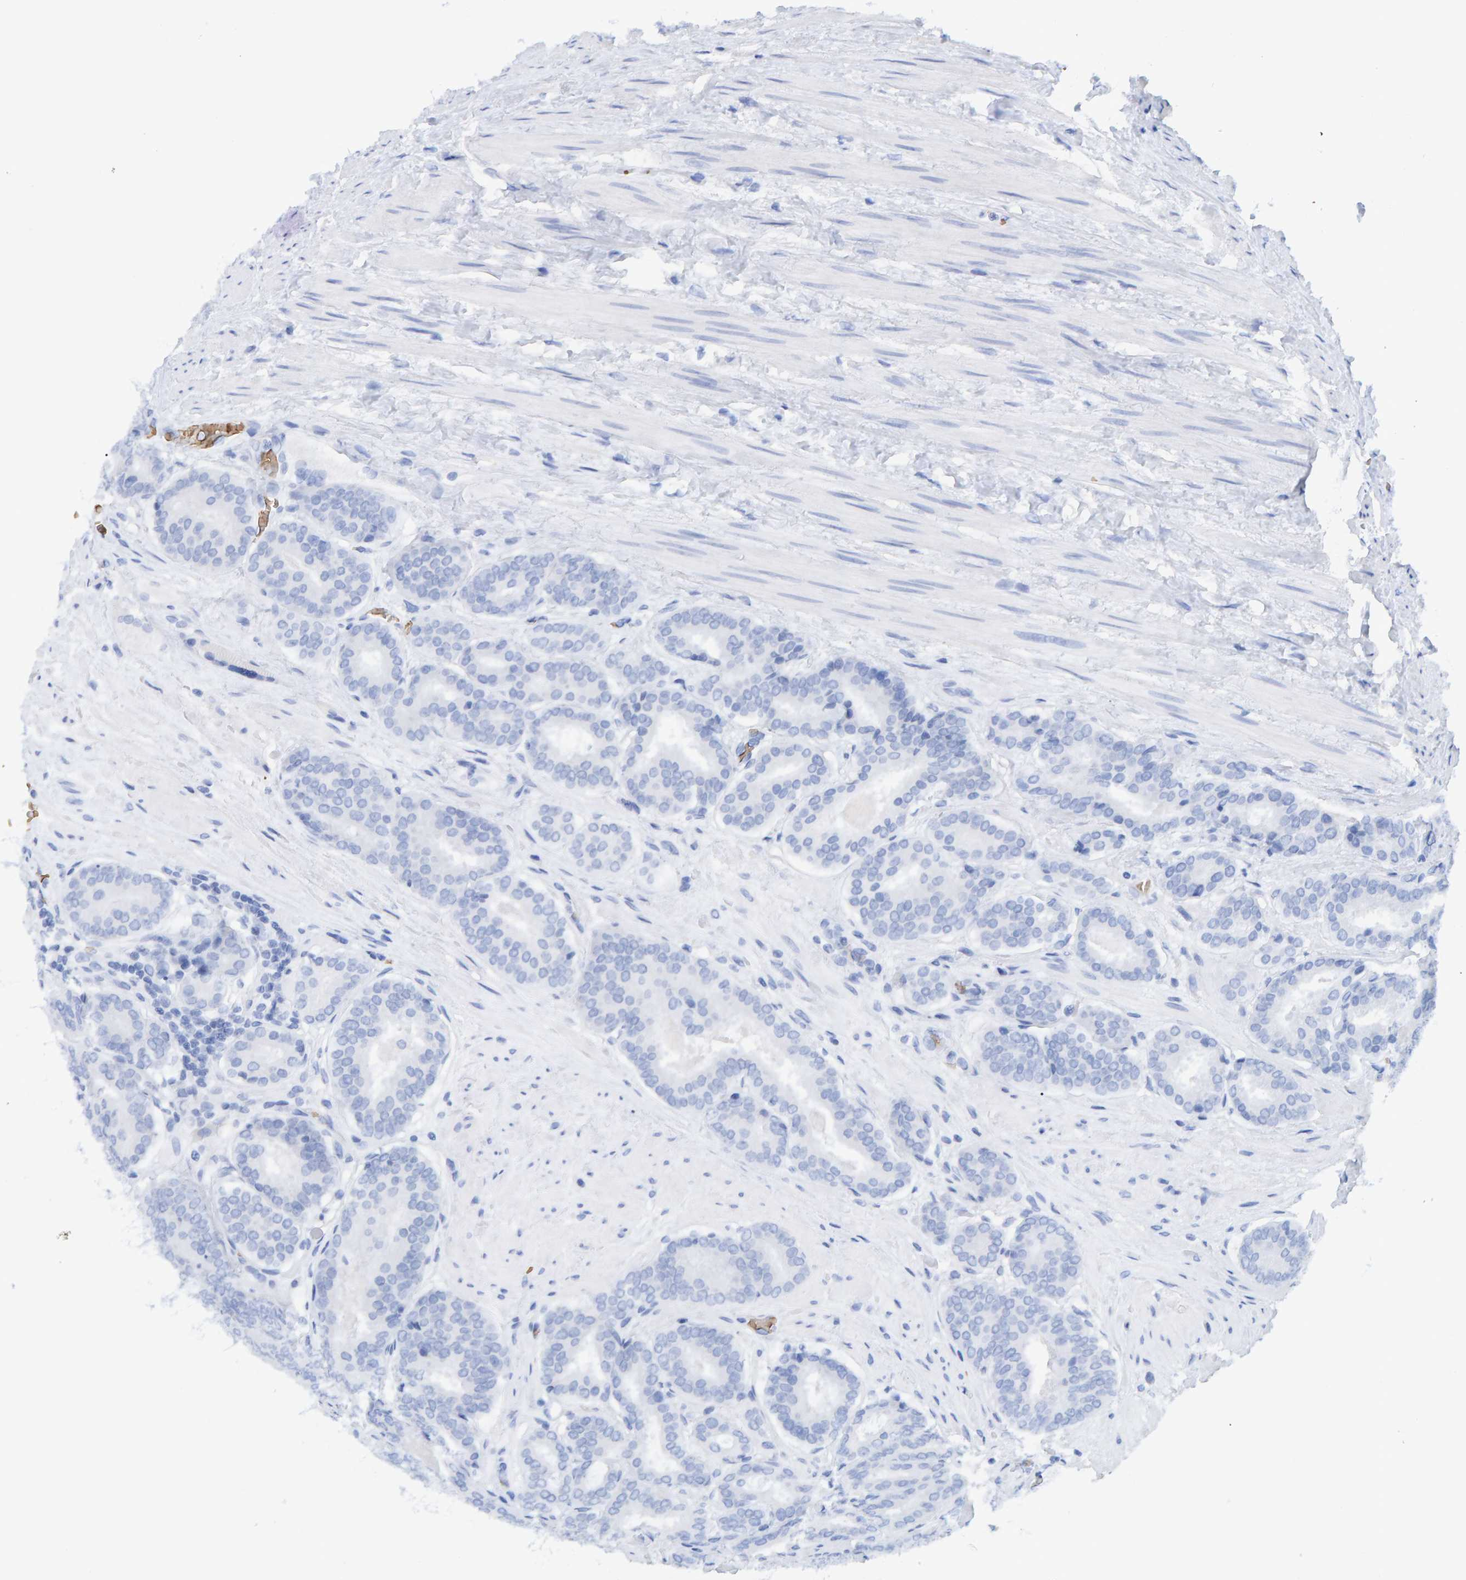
{"staining": {"intensity": "negative", "quantity": "none", "location": "none"}, "tissue": "prostate cancer", "cell_type": "Tumor cells", "image_type": "cancer", "snomed": [{"axis": "morphology", "description": "Adenocarcinoma, Low grade"}, {"axis": "topography", "description": "Prostate"}], "caption": "Tumor cells are negative for brown protein staining in prostate cancer.", "gene": "VPS9D1", "patient": {"sex": "male", "age": 69}}